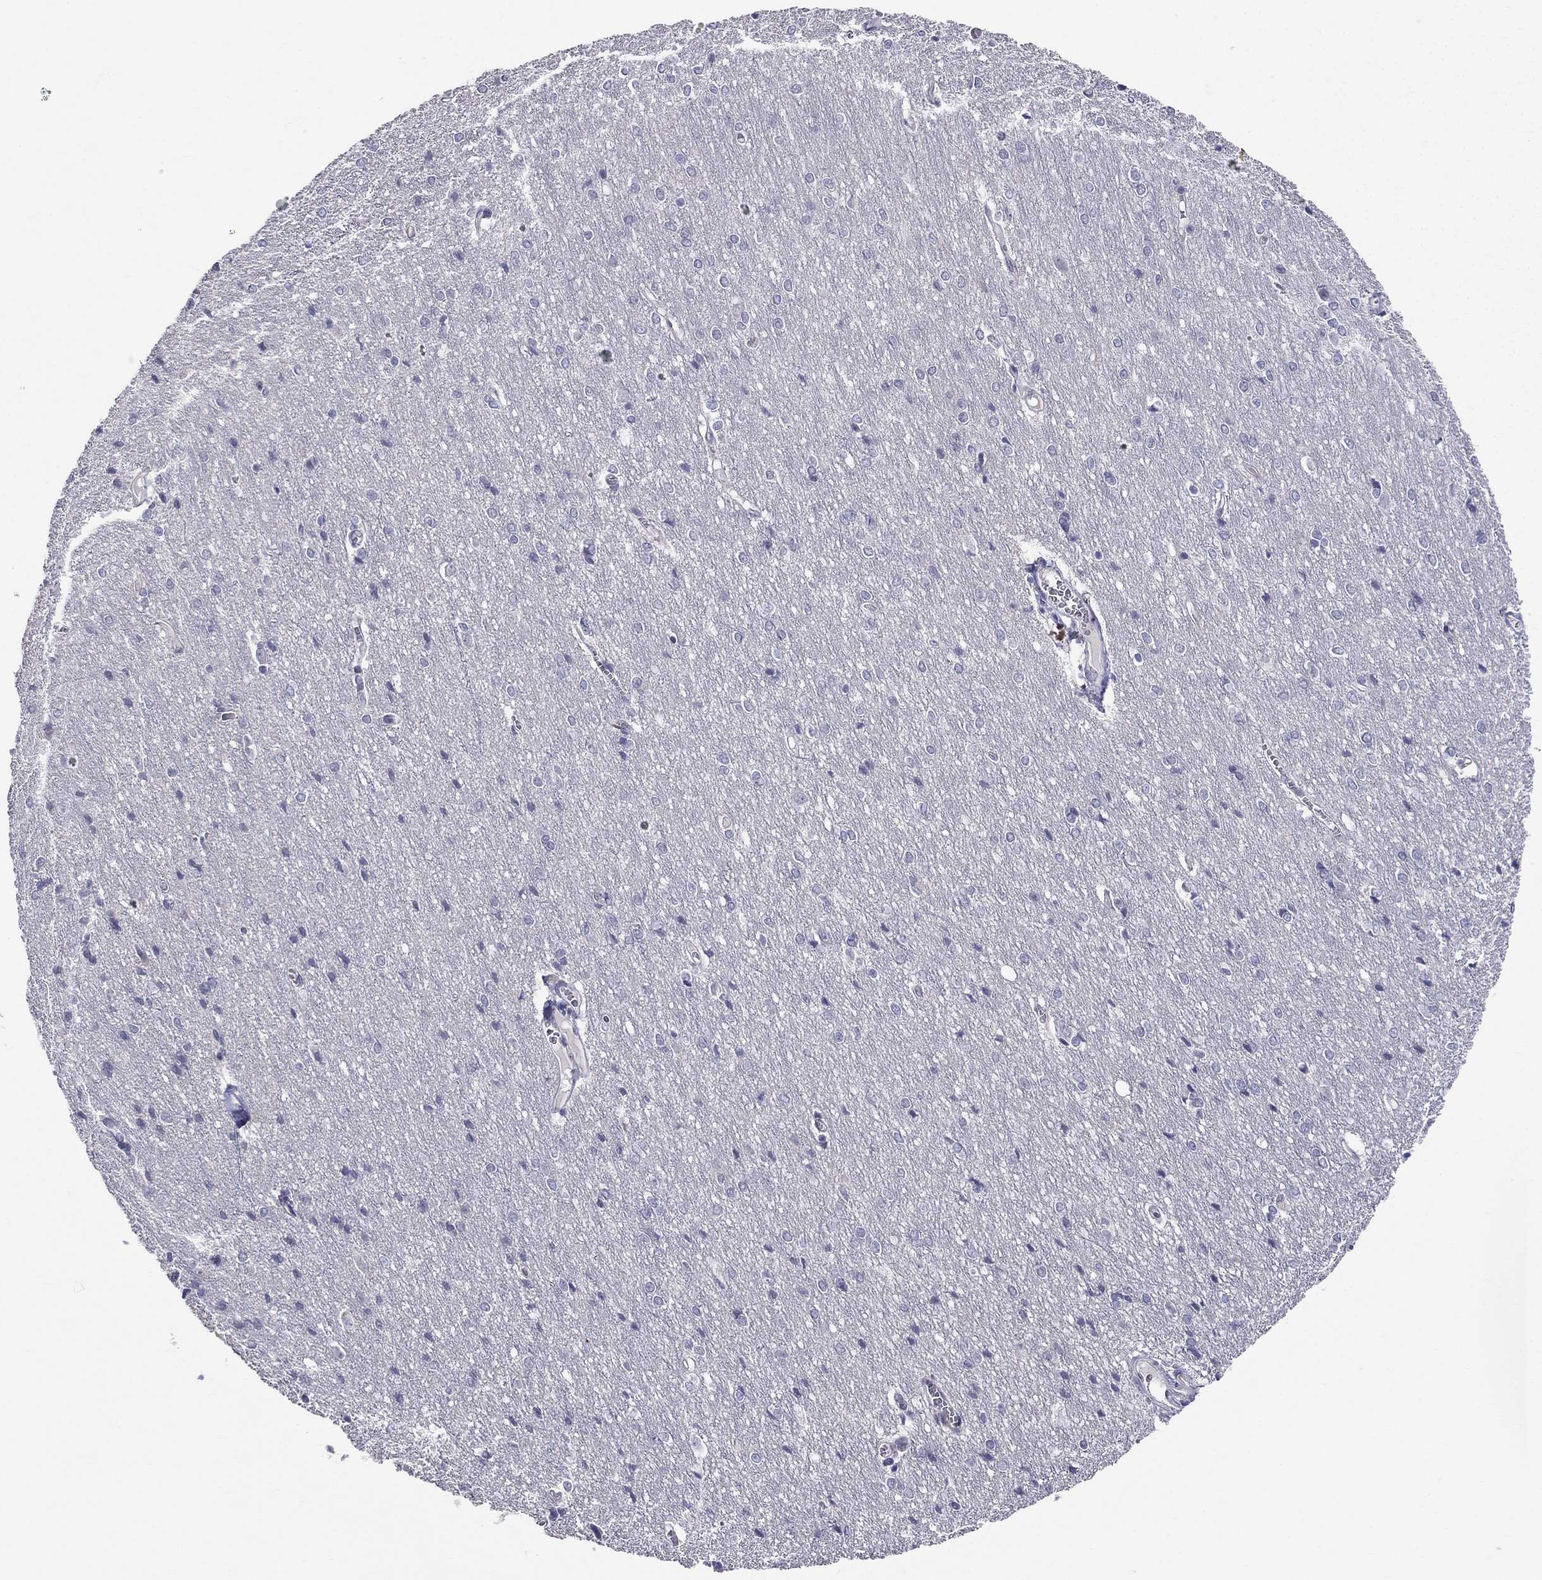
{"staining": {"intensity": "negative", "quantity": "none", "location": "none"}, "tissue": "cerebral cortex", "cell_type": "Endothelial cells", "image_type": "normal", "snomed": [{"axis": "morphology", "description": "Normal tissue, NOS"}, {"axis": "topography", "description": "Cerebral cortex"}], "caption": "The histopathology image exhibits no significant expression in endothelial cells of cerebral cortex. The staining is performed using DAB brown chromogen with nuclei counter-stained in using hematoxylin.", "gene": "BAG5", "patient": {"sex": "male", "age": 37}}